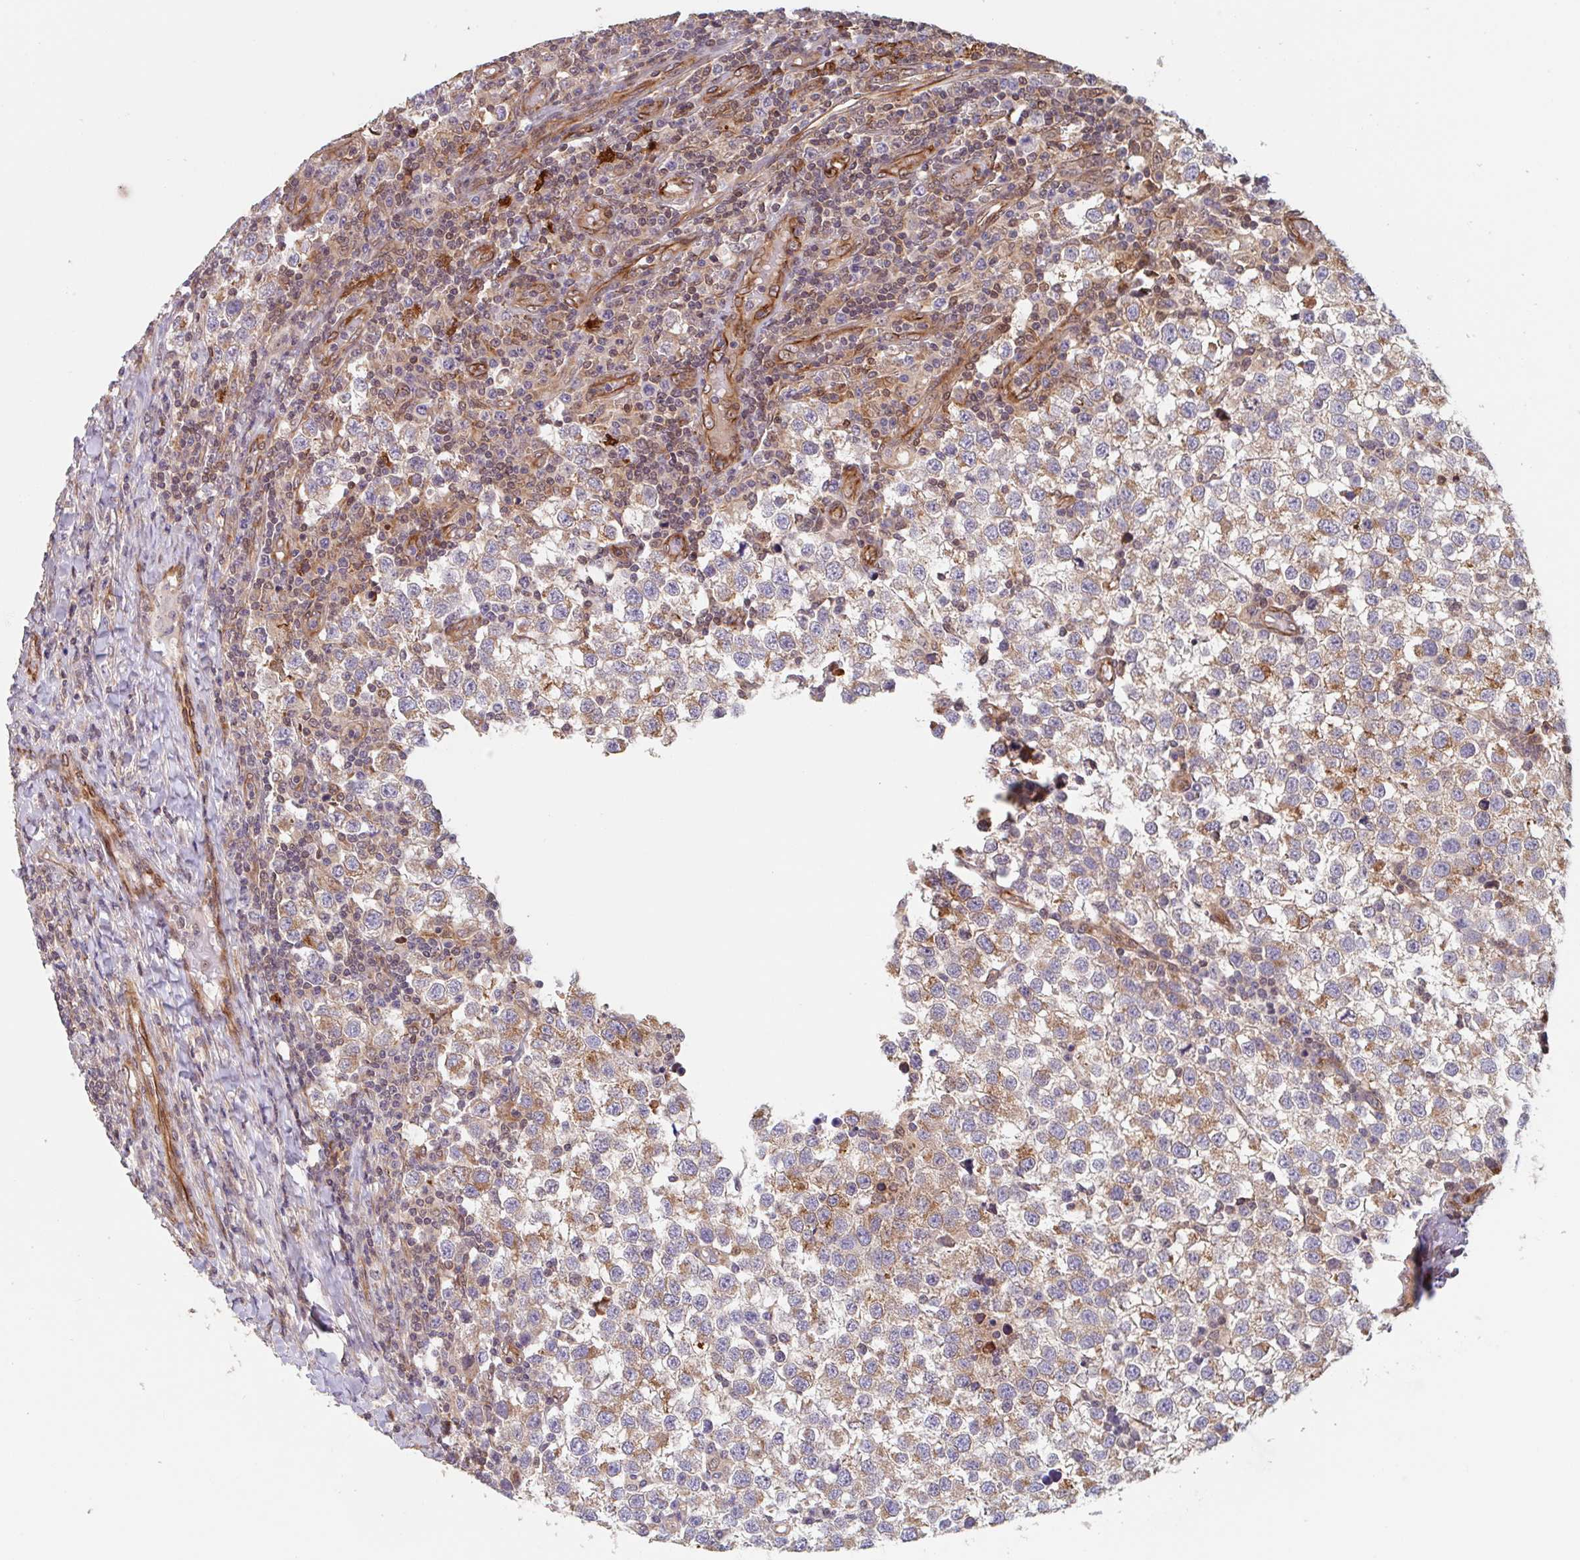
{"staining": {"intensity": "moderate", "quantity": "25%-75%", "location": "cytoplasmic/membranous"}, "tissue": "testis cancer", "cell_type": "Tumor cells", "image_type": "cancer", "snomed": [{"axis": "morphology", "description": "Seminoma, NOS"}, {"axis": "topography", "description": "Testis"}], "caption": "Moderate cytoplasmic/membranous staining is present in about 25%-75% of tumor cells in testis cancer. (DAB (3,3'-diaminobenzidine) IHC with brightfield microscopy, high magnification).", "gene": "NUB1", "patient": {"sex": "male", "age": 34}}